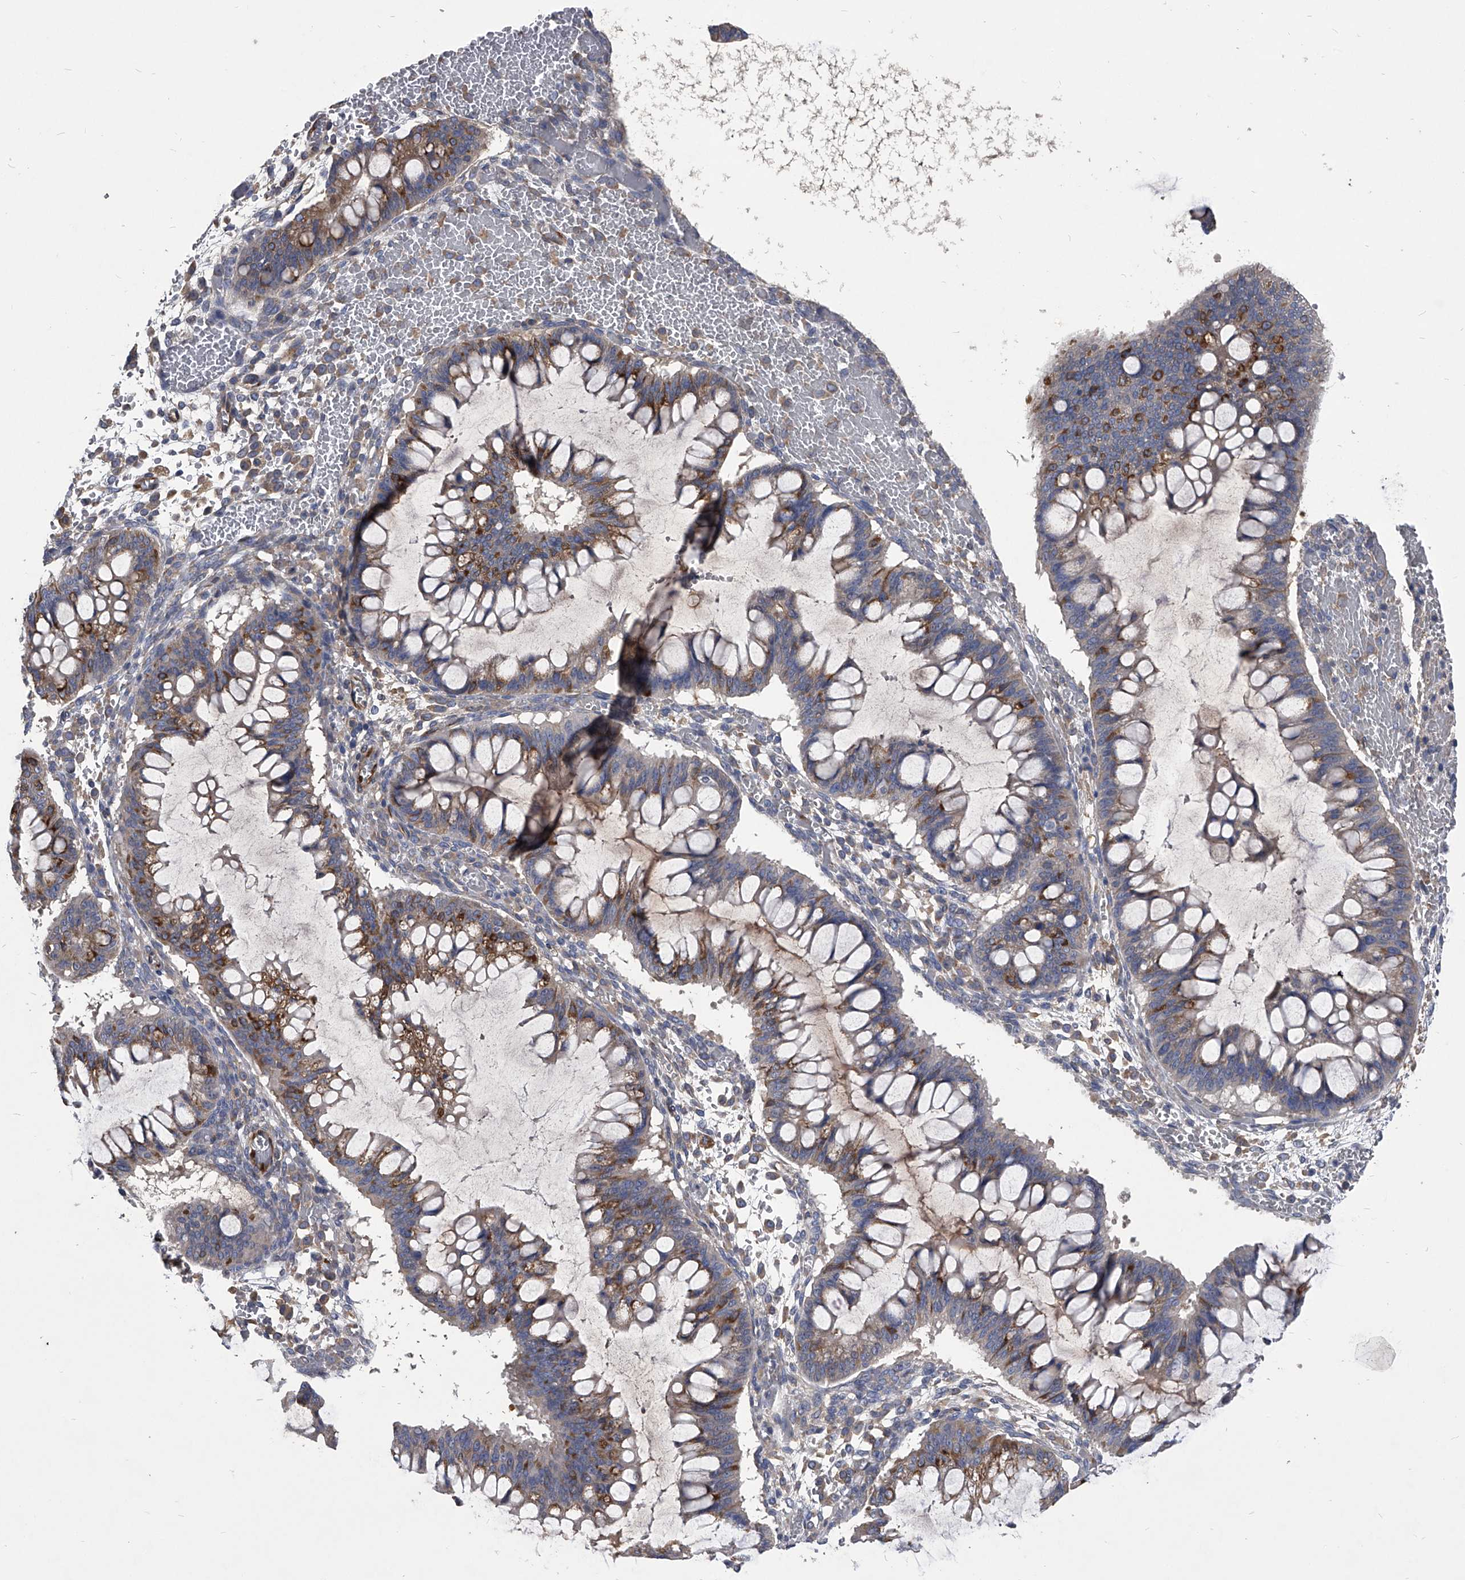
{"staining": {"intensity": "moderate", "quantity": "<25%", "location": "cytoplasmic/membranous"}, "tissue": "ovarian cancer", "cell_type": "Tumor cells", "image_type": "cancer", "snomed": [{"axis": "morphology", "description": "Cystadenocarcinoma, mucinous, NOS"}, {"axis": "topography", "description": "Ovary"}], "caption": "Ovarian cancer (mucinous cystadenocarcinoma) stained with a protein marker demonstrates moderate staining in tumor cells.", "gene": "CCR4", "patient": {"sex": "female", "age": 73}}